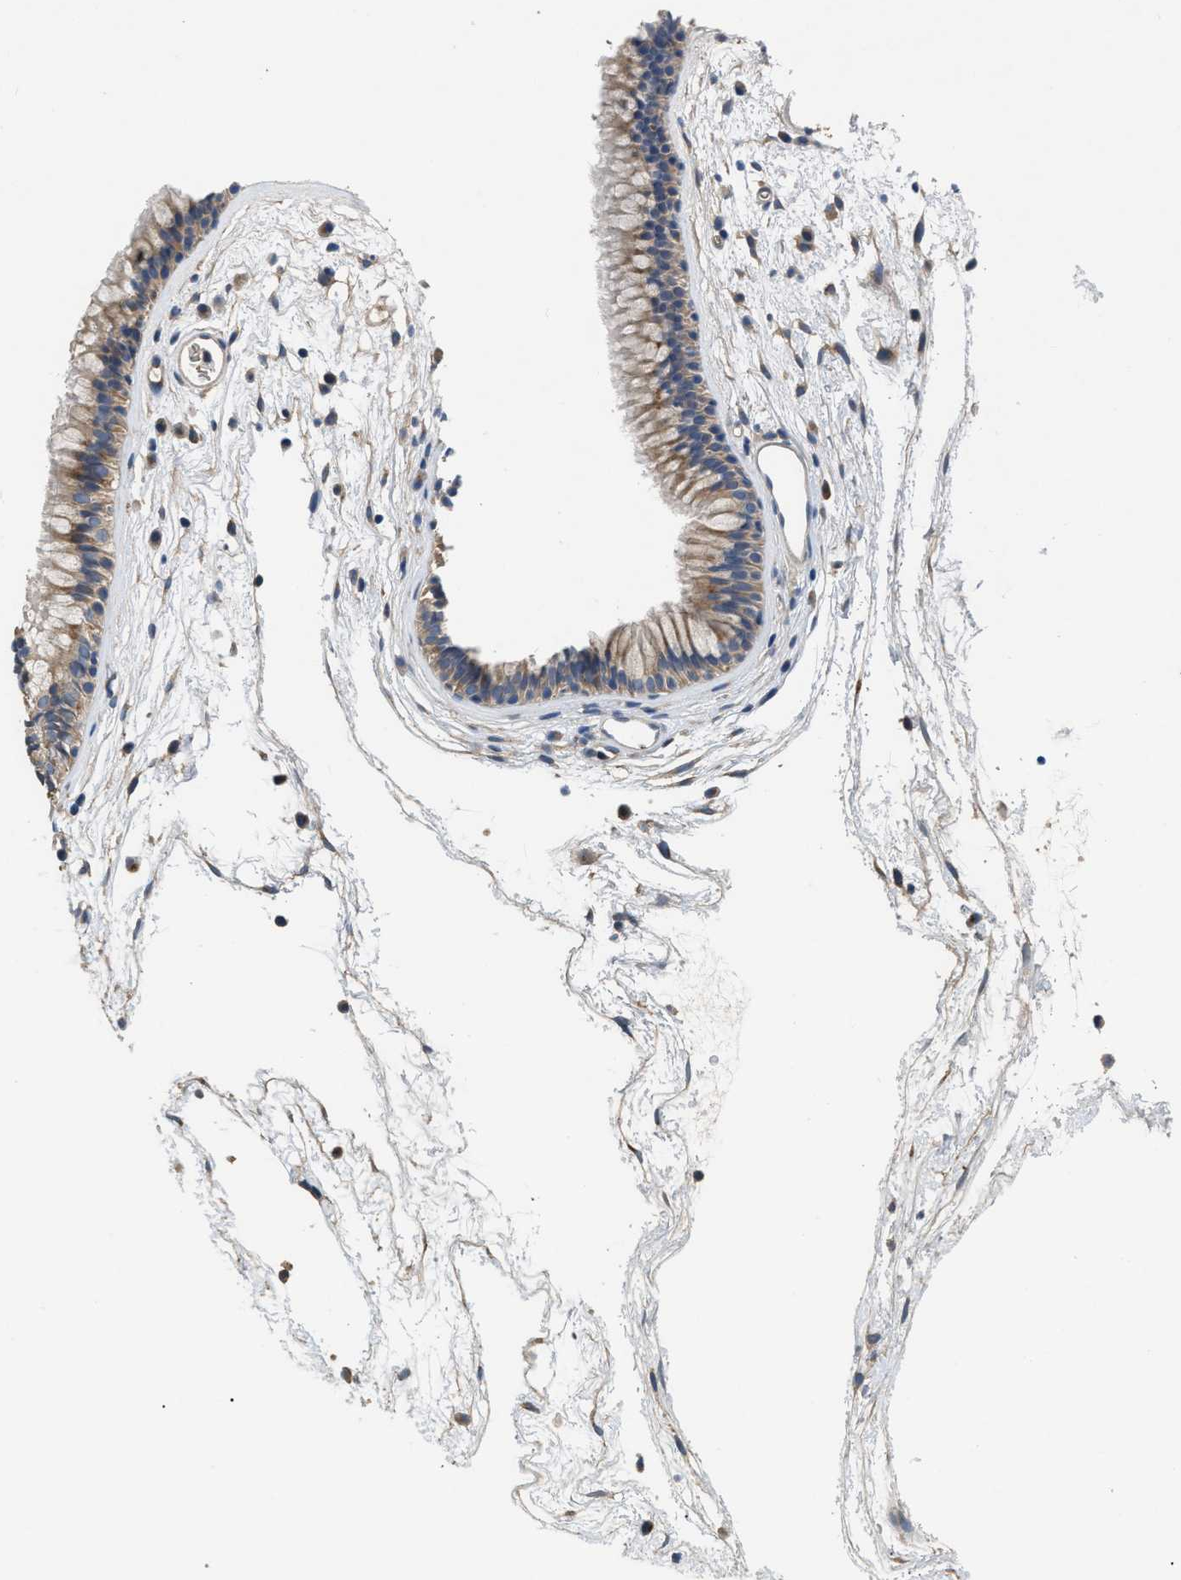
{"staining": {"intensity": "moderate", "quantity": "25%-75%", "location": "cytoplasmic/membranous"}, "tissue": "nasopharynx", "cell_type": "Respiratory epithelial cells", "image_type": "normal", "snomed": [{"axis": "morphology", "description": "Normal tissue, NOS"}, {"axis": "morphology", "description": "Inflammation, NOS"}, {"axis": "topography", "description": "Nasopharynx"}], "caption": "This micrograph reveals immunohistochemistry staining of benign nasopharynx, with medium moderate cytoplasmic/membranous positivity in approximately 25%-75% of respiratory epithelial cells.", "gene": "SIK2", "patient": {"sex": "male", "age": 48}}